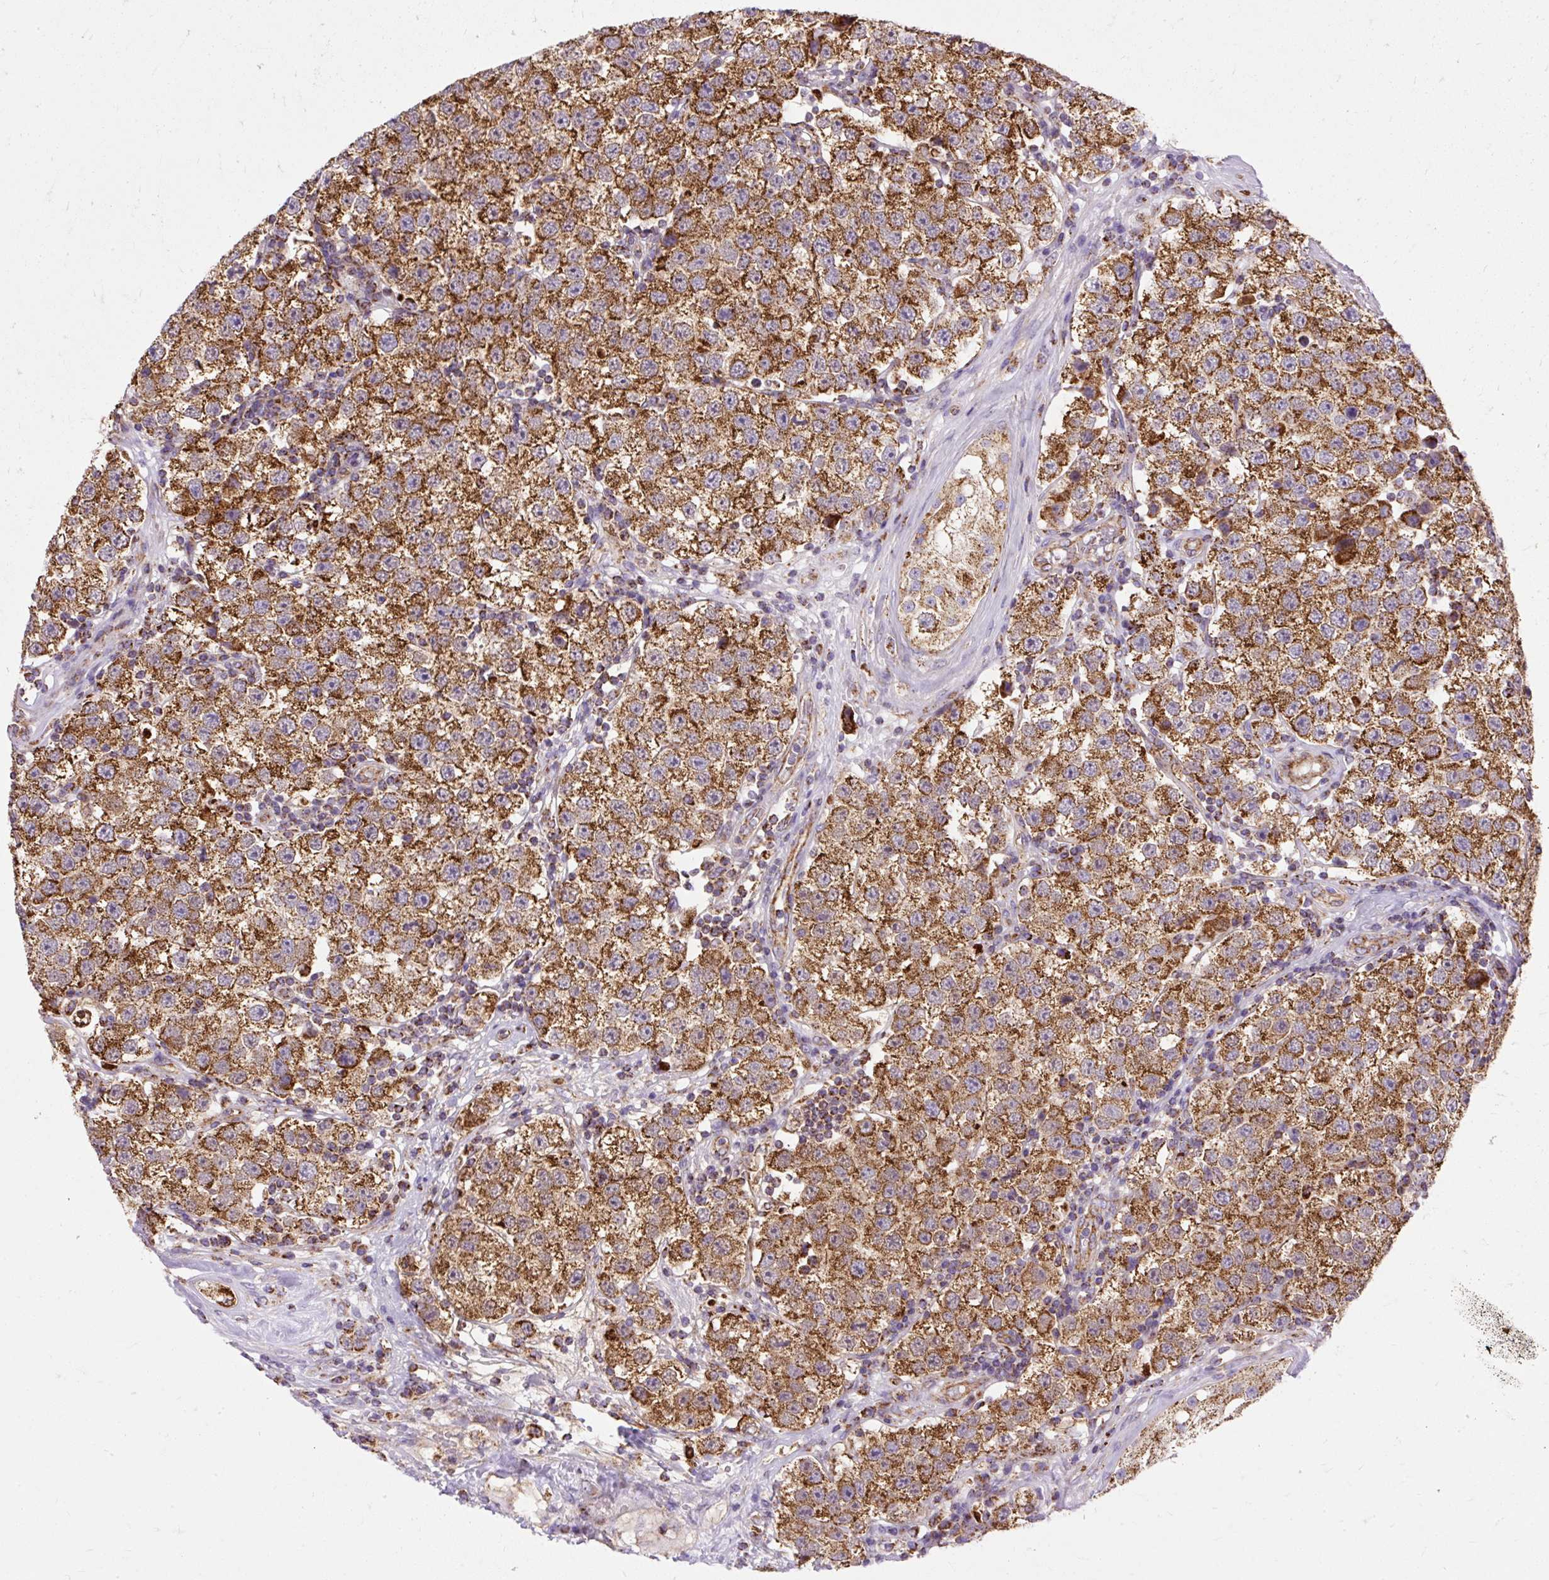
{"staining": {"intensity": "strong", "quantity": ">75%", "location": "cytoplasmic/membranous"}, "tissue": "testis cancer", "cell_type": "Tumor cells", "image_type": "cancer", "snomed": [{"axis": "morphology", "description": "Seminoma, NOS"}, {"axis": "topography", "description": "Testis"}], "caption": "Seminoma (testis) stained for a protein (brown) displays strong cytoplasmic/membranous positive staining in about >75% of tumor cells.", "gene": "CEP290", "patient": {"sex": "male", "age": 34}}